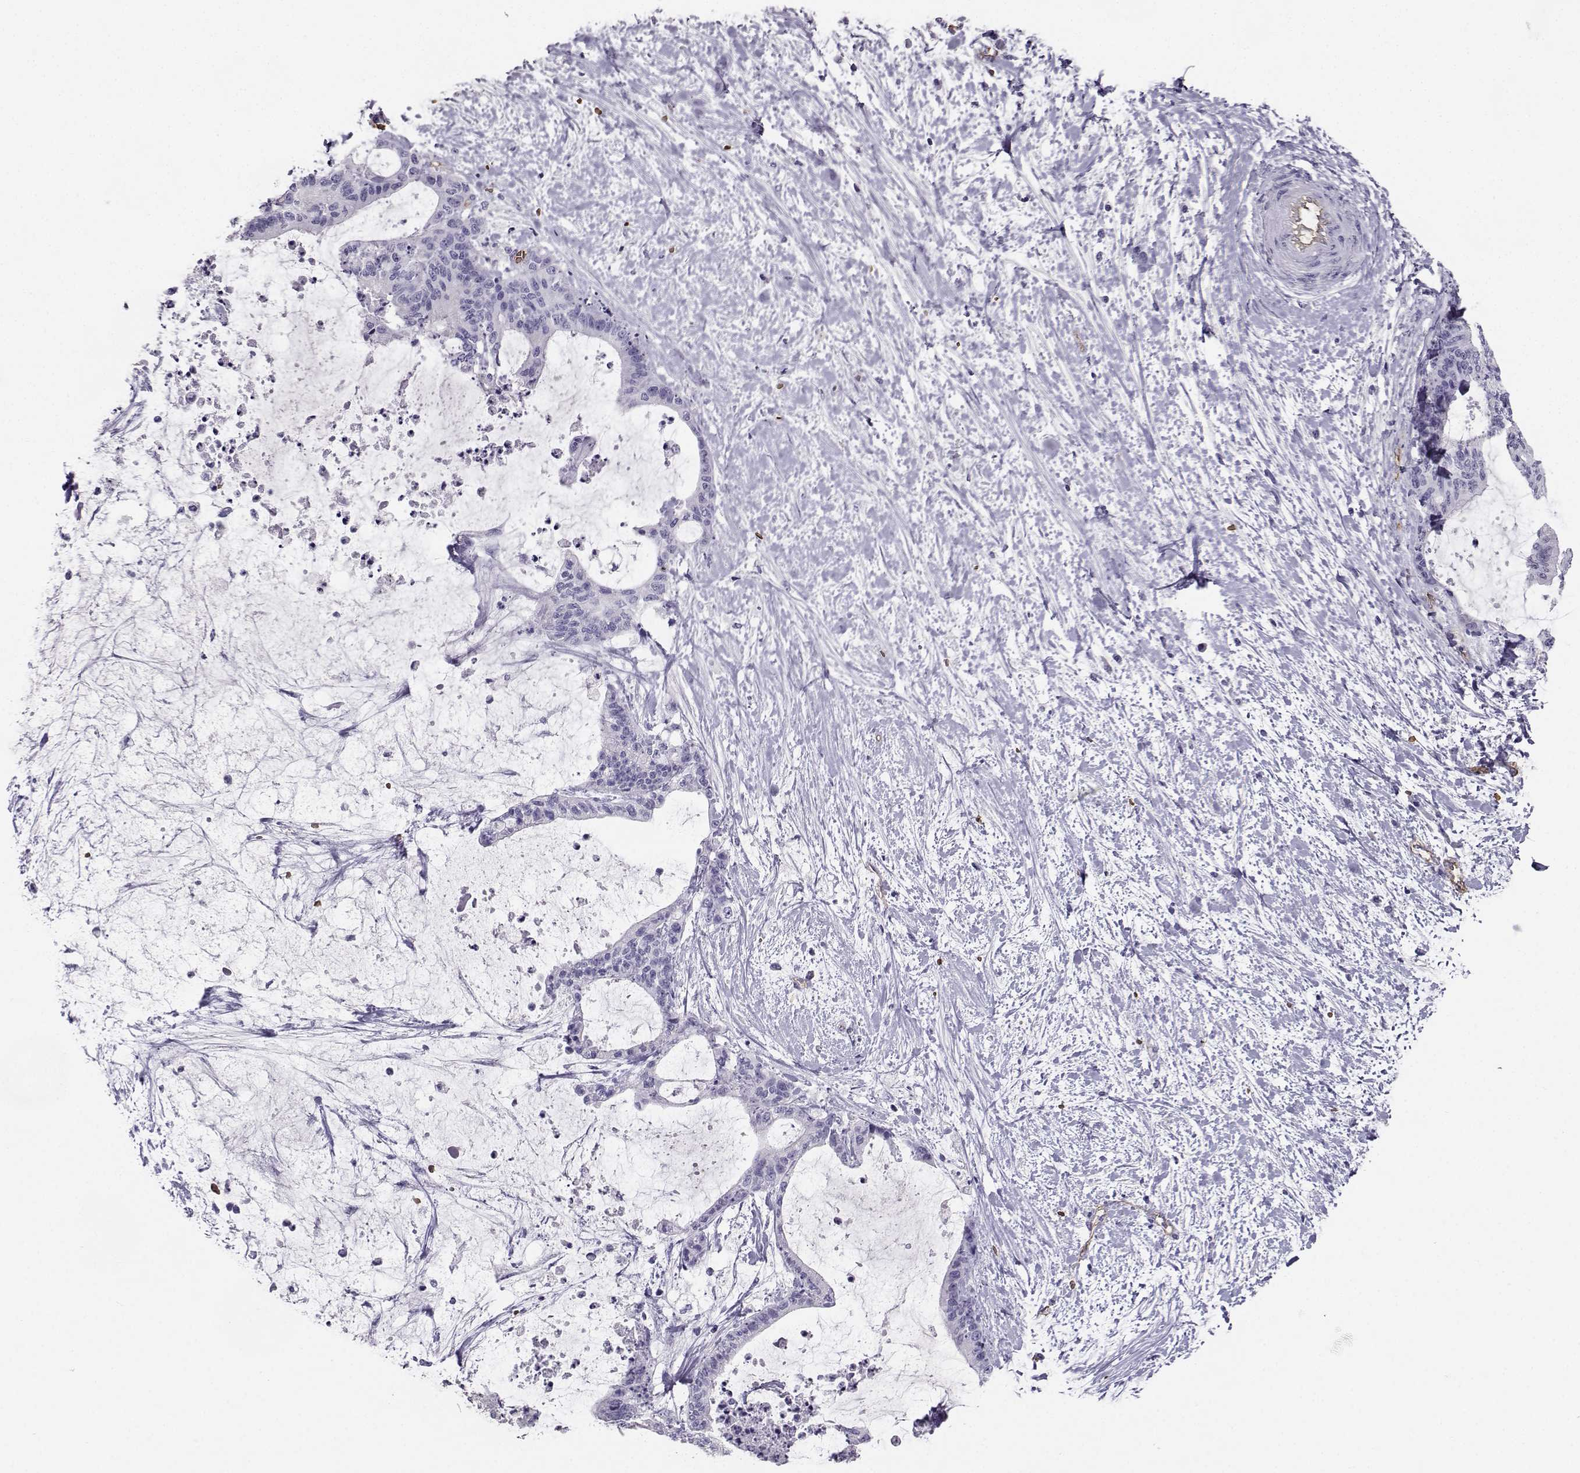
{"staining": {"intensity": "negative", "quantity": "none", "location": "none"}, "tissue": "liver cancer", "cell_type": "Tumor cells", "image_type": "cancer", "snomed": [{"axis": "morphology", "description": "Cholangiocarcinoma"}, {"axis": "topography", "description": "Liver"}], "caption": "Immunohistochemistry photomicrograph of neoplastic tissue: human liver cancer (cholangiocarcinoma) stained with DAB displays no significant protein expression in tumor cells. Nuclei are stained in blue.", "gene": "CLUL1", "patient": {"sex": "female", "age": 73}}